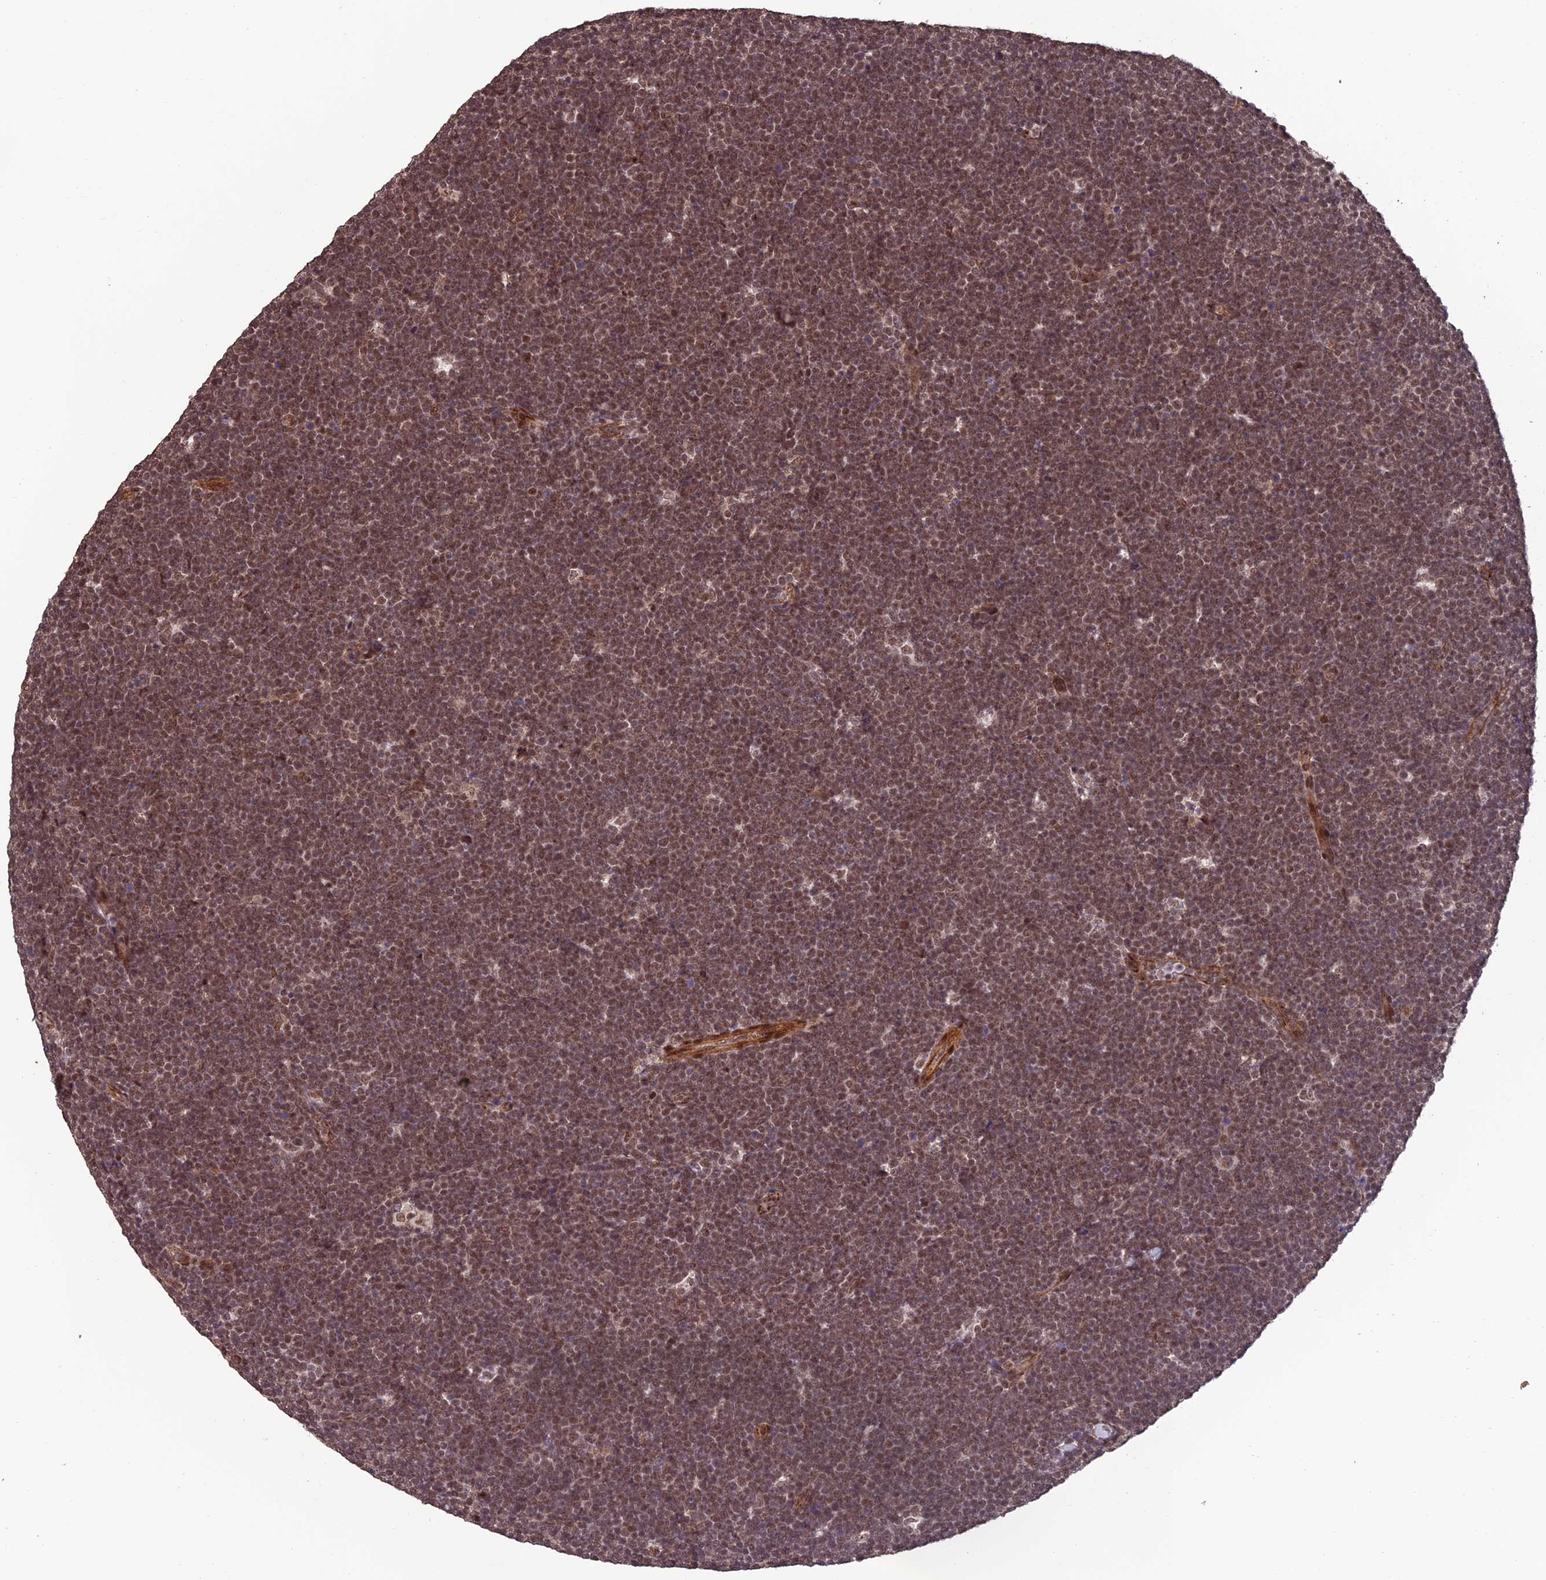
{"staining": {"intensity": "moderate", "quantity": ">75%", "location": "nuclear"}, "tissue": "lymphoma", "cell_type": "Tumor cells", "image_type": "cancer", "snomed": [{"axis": "morphology", "description": "Malignant lymphoma, non-Hodgkin's type, High grade"}, {"axis": "topography", "description": "Lymph node"}], "caption": "DAB immunohistochemical staining of malignant lymphoma, non-Hodgkin's type (high-grade) displays moderate nuclear protein positivity in about >75% of tumor cells.", "gene": "CABIN1", "patient": {"sex": "male", "age": 13}}